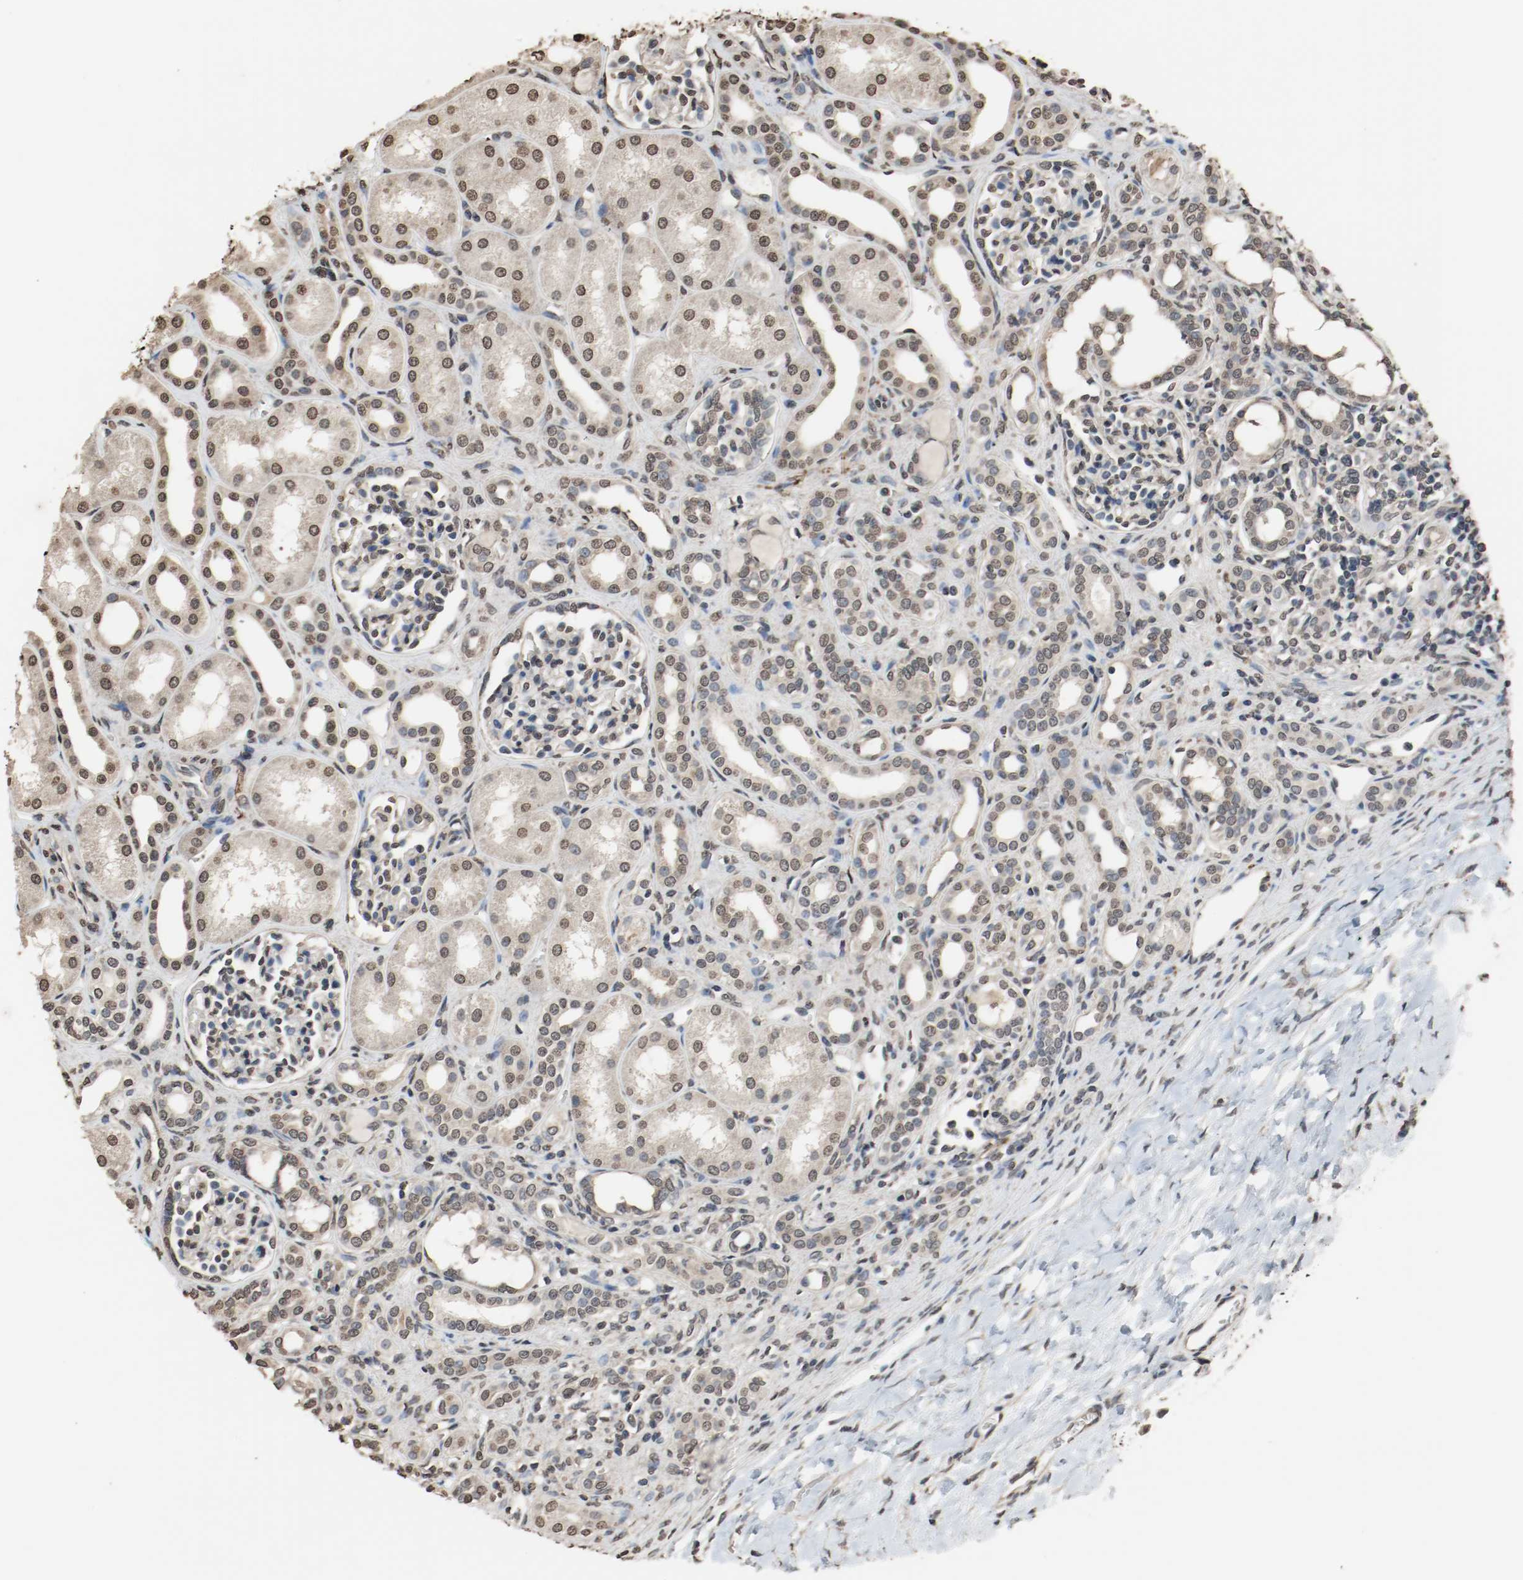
{"staining": {"intensity": "negative", "quantity": "none", "location": "none"}, "tissue": "kidney", "cell_type": "Cells in glomeruli", "image_type": "normal", "snomed": [{"axis": "morphology", "description": "Normal tissue, NOS"}, {"axis": "topography", "description": "Kidney"}], "caption": "Cells in glomeruli are negative for brown protein staining in normal kidney. Brightfield microscopy of immunohistochemistry stained with DAB (brown) and hematoxylin (blue), captured at high magnification.", "gene": "RTN4", "patient": {"sex": "male", "age": 7}}